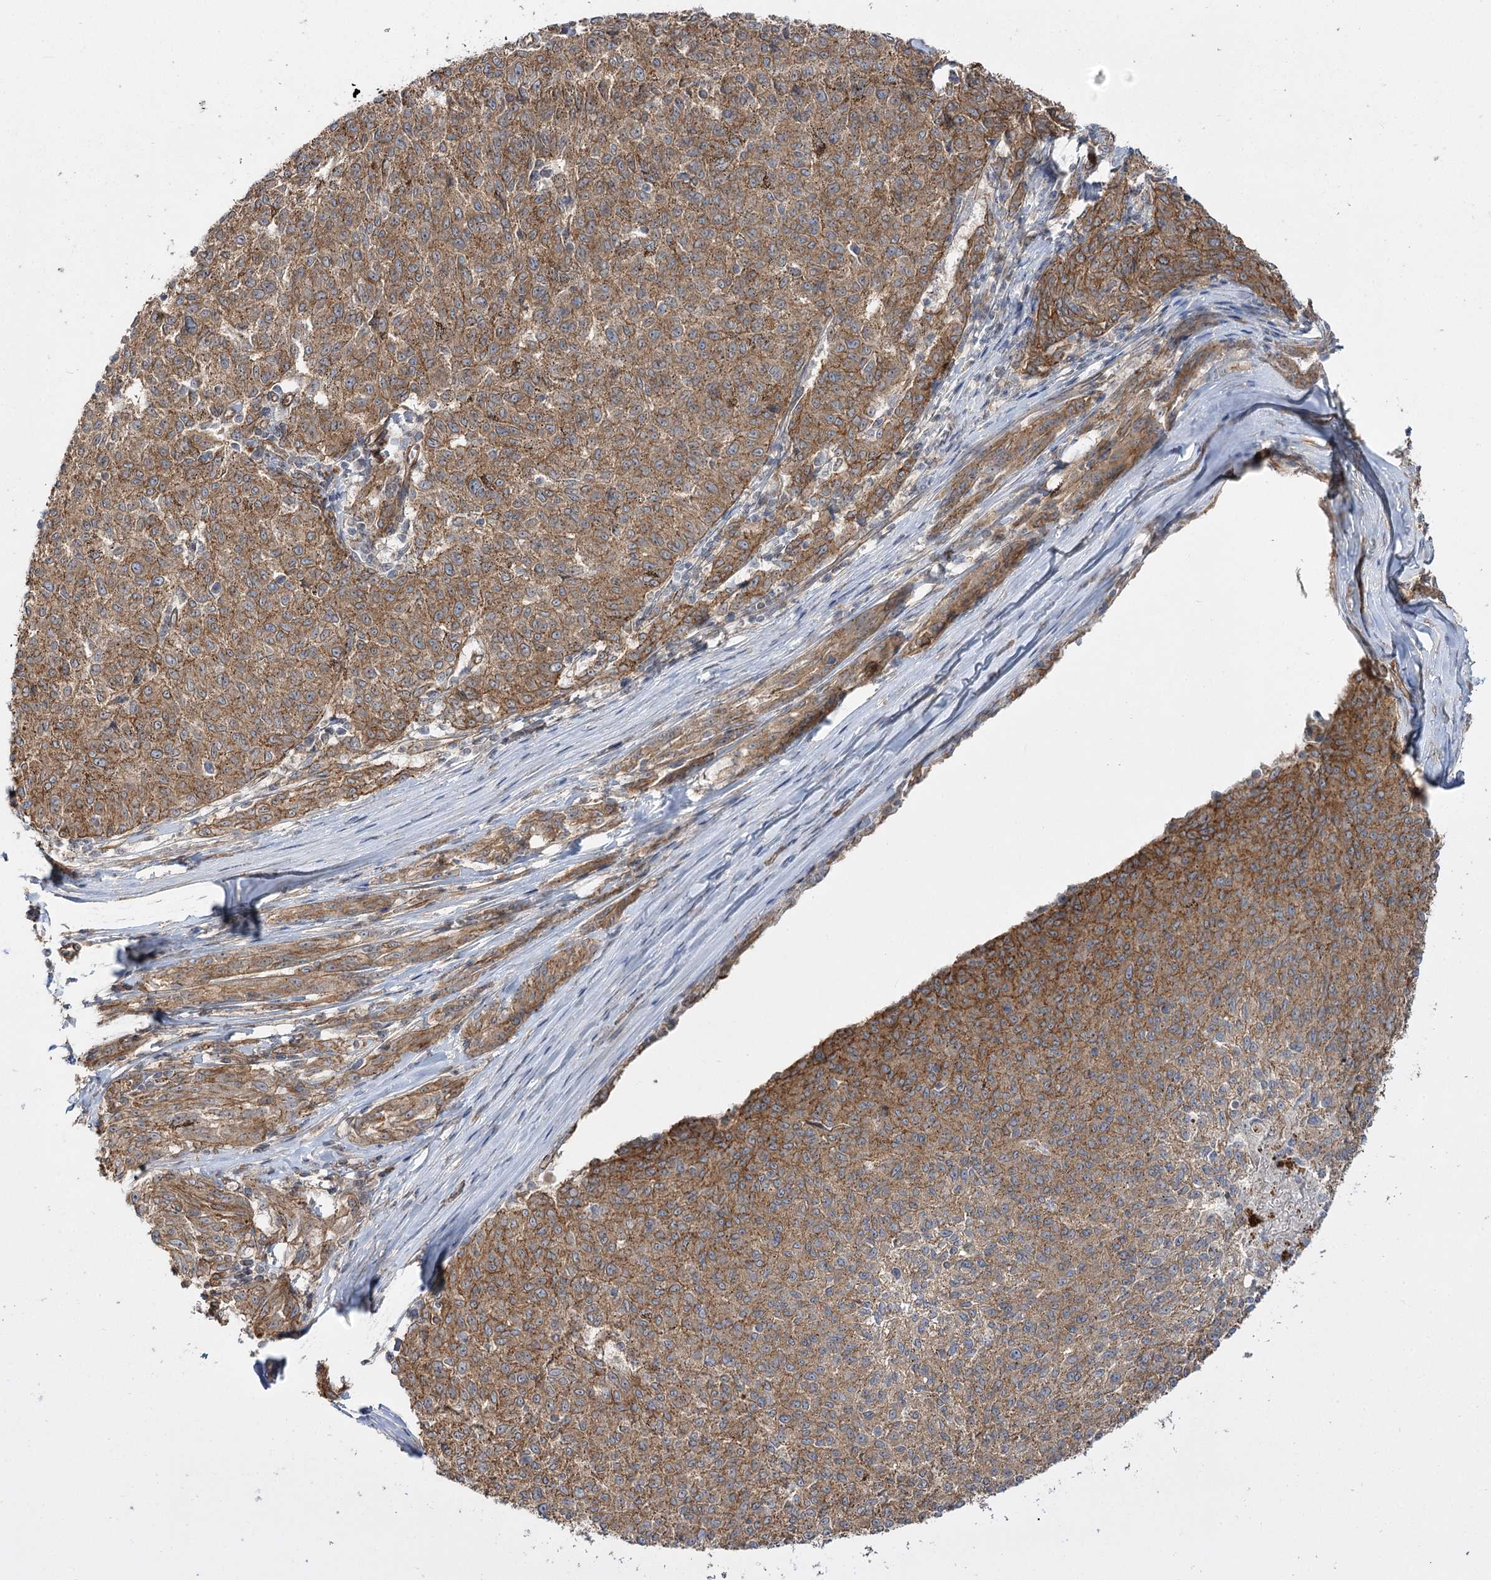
{"staining": {"intensity": "moderate", "quantity": ">75%", "location": "cytoplasmic/membranous"}, "tissue": "melanoma", "cell_type": "Tumor cells", "image_type": "cancer", "snomed": [{"axis": "morphology", "description": "Malignant melanoma, NOS"}, {"axis": "topography", "description": "Skin"}], "caption": "A brown stain labels moderate cytoplasmic/membranous expression of a protein in melanoma tumor cells.", "gene": "SH3BP5L", "patient": {"sex": "female", "age": 72}}